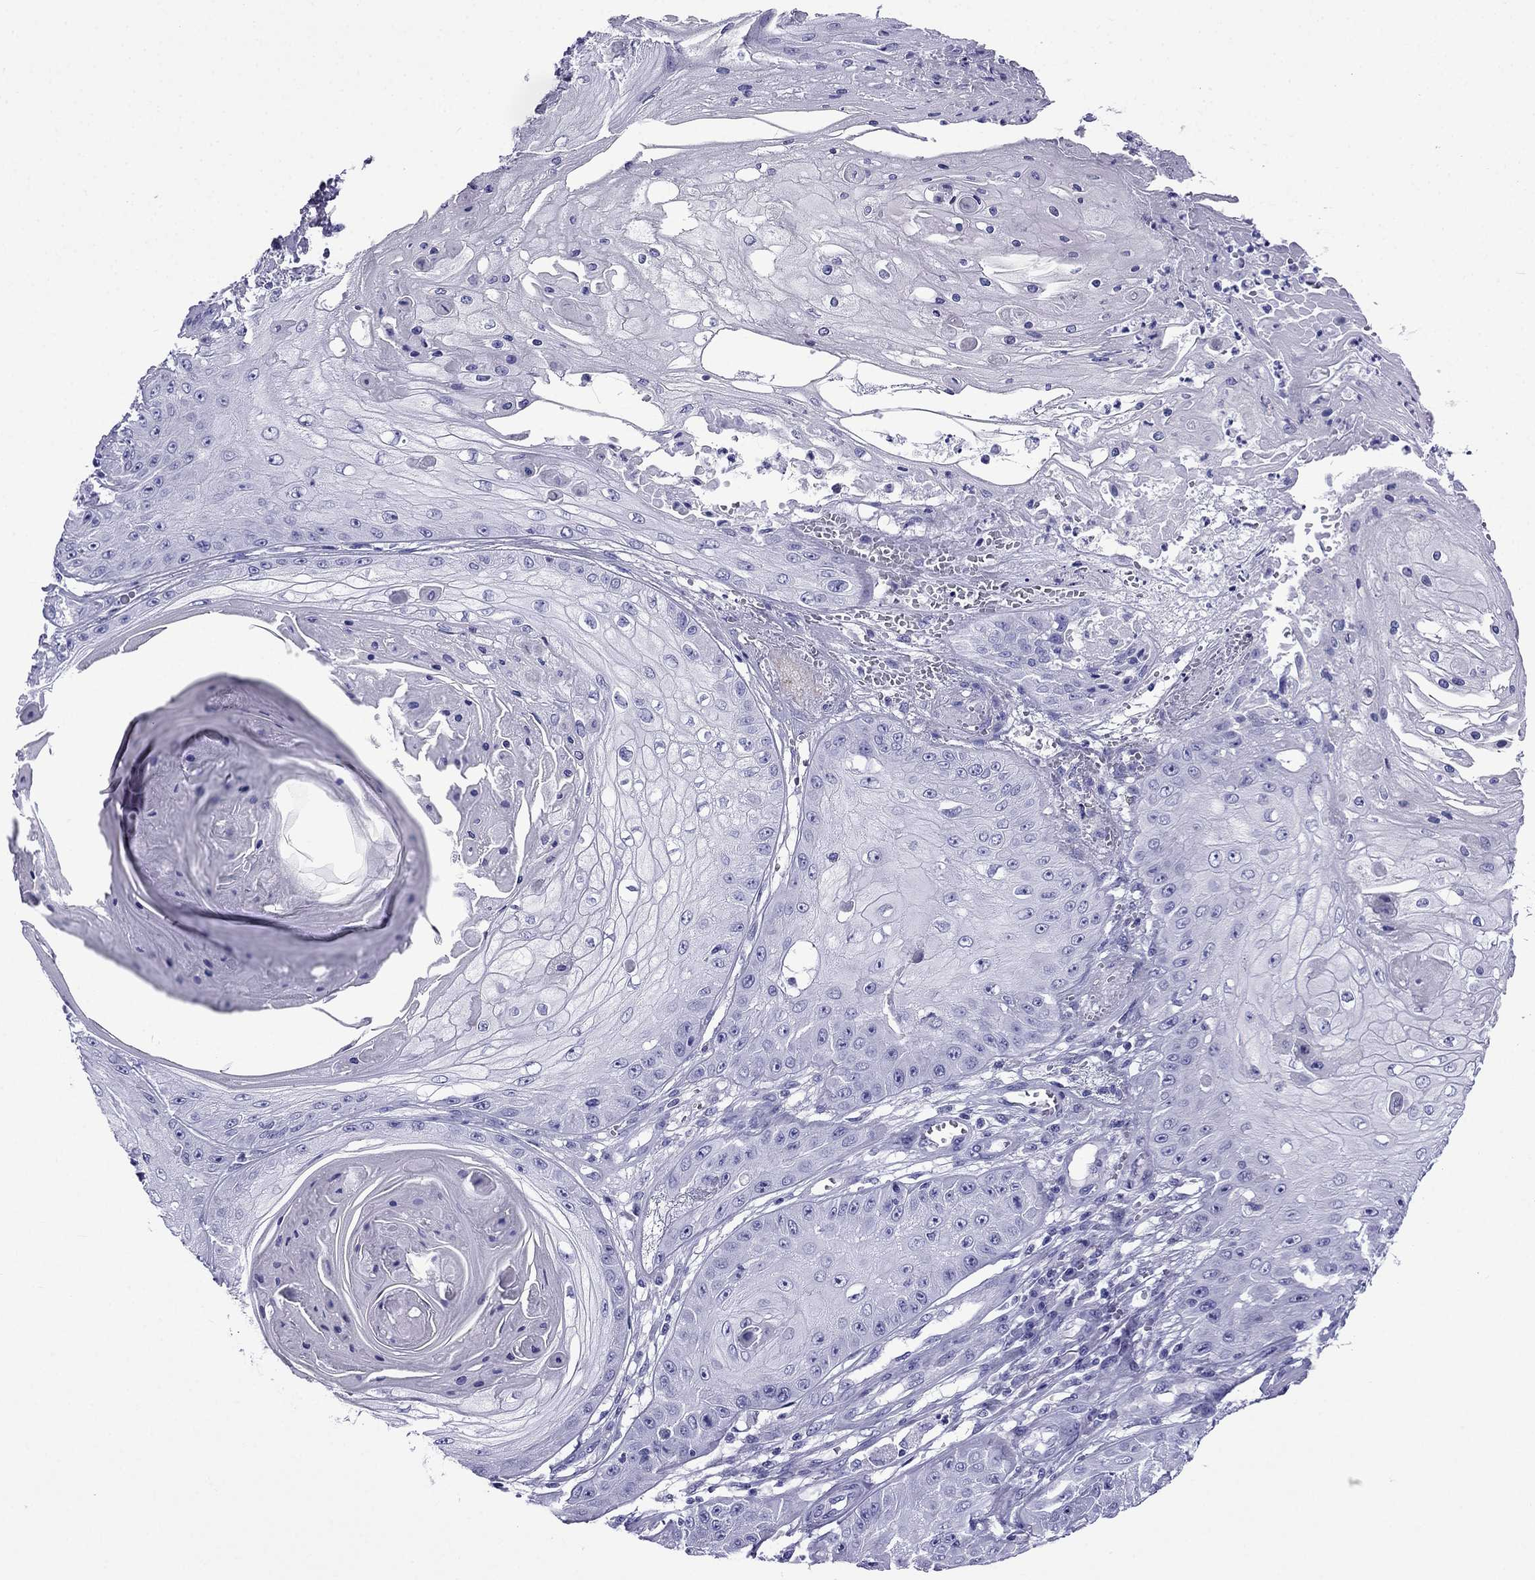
{"staining": {"intensity": "negative", "quantity": "none", "location": "none"}, "tissue": "skin cancer", "cell_type": "Tumor cells", "image_type": "cancer", "snomed": [{"axis": "morphology", "description": "Squamous cell carcinoma, NOS"}, {"axis": "topography", "description": "Skin"}], "caption": "Immunohistochemical staining of human skin cancer displays no significant staining in tumor cells.", "gene": "ARR3", "patient": {"sex": "male", "age": 70}}